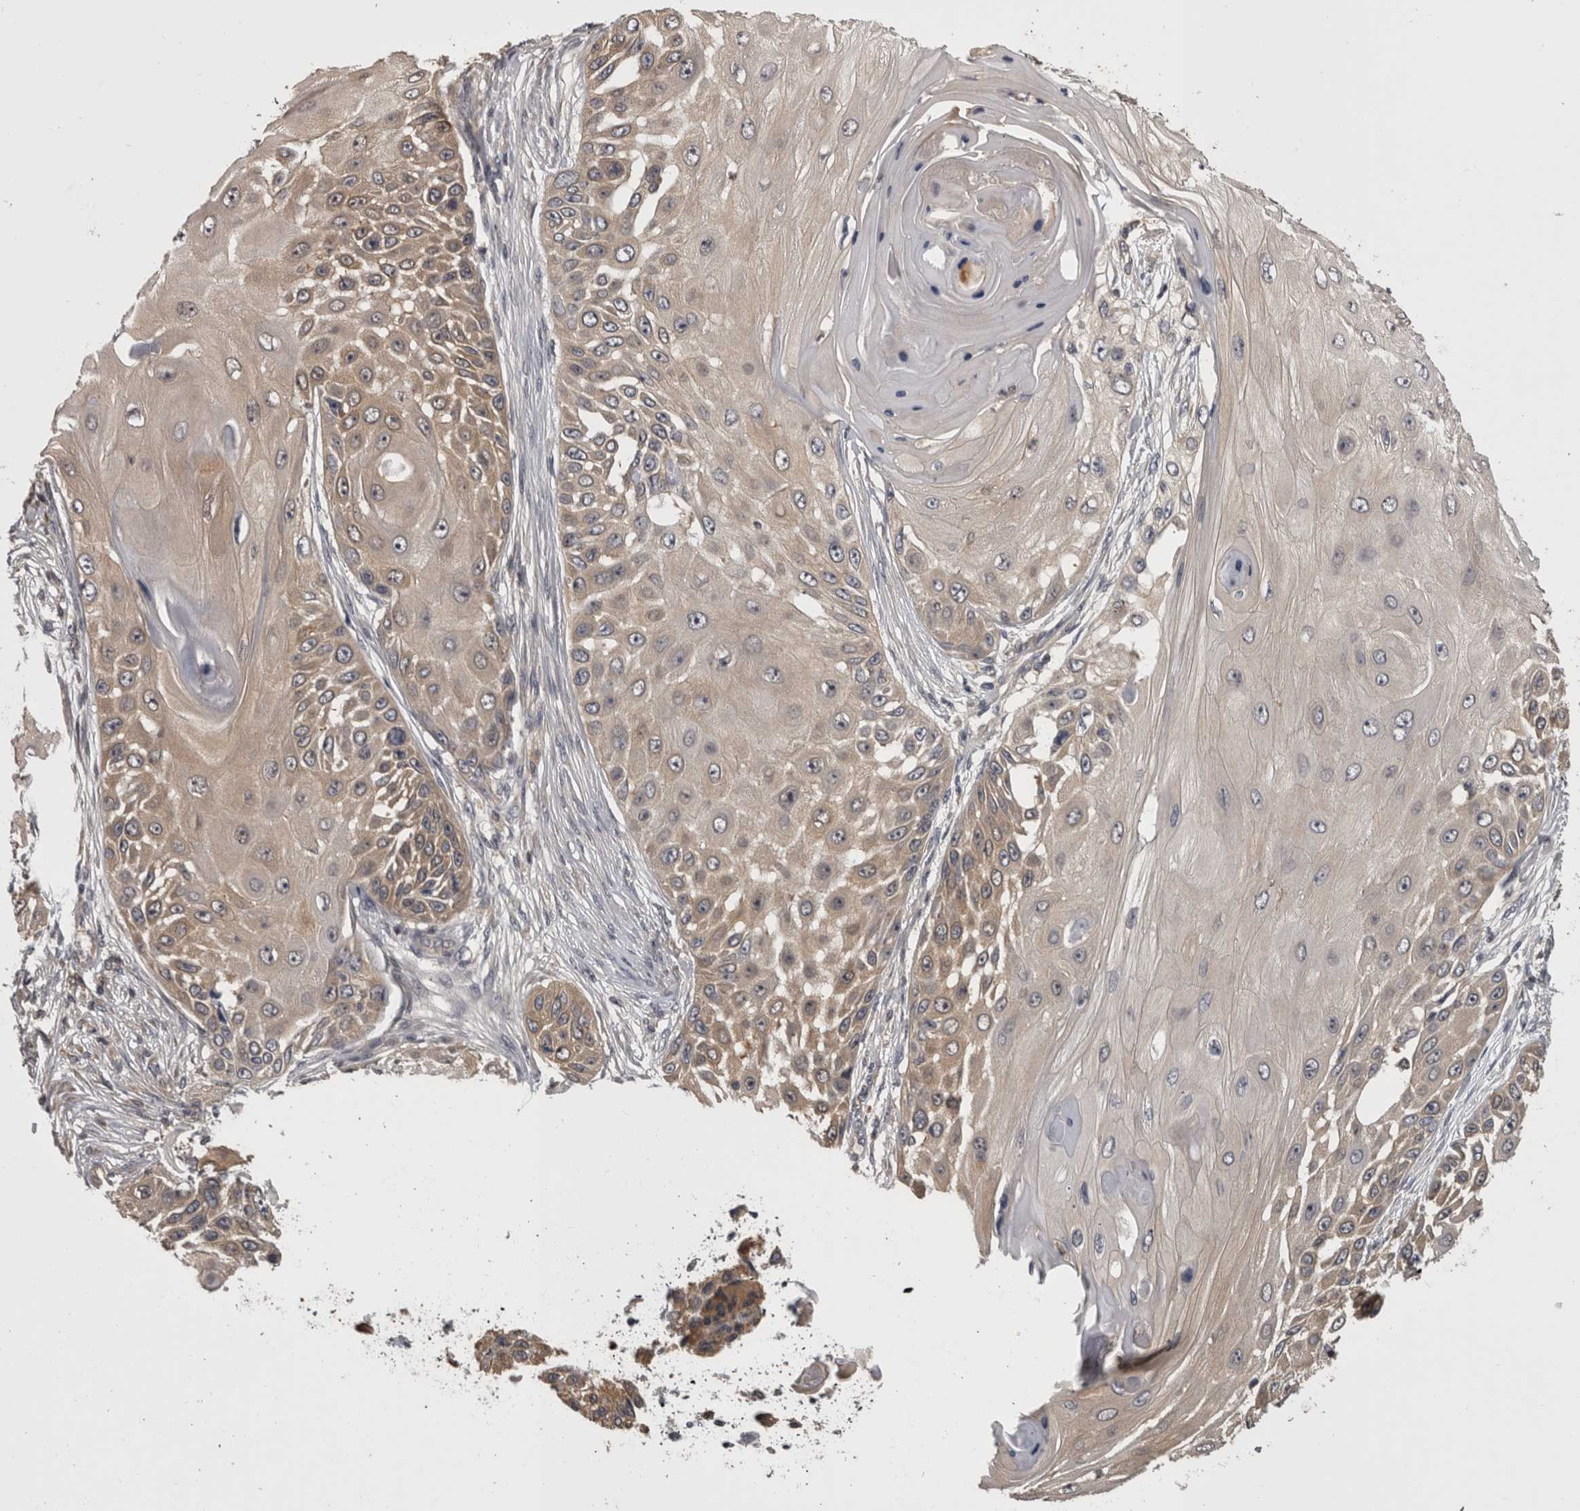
{"staining": {"intensity": "weak", "quantity": "25%-75%", "location": "cytoplasmic/membranous"}, "tissue": "skin cancer", "cell_type": "Tumor cells", "image_type": "cancer", "snomed": [{"axis": "morphology", "description": "Squamous cell carcinoma, NOS"}, {"axis": "topography", "description": "Skin"}], "caption": "Protein expression analysis of skin squamous cell carcinoma reveals weak cytoplasmic/membranous positivity in approximately 25%-75% of tumor cells.", "gene": "APRT", "patient": {"sex": "female", "age": 44}}